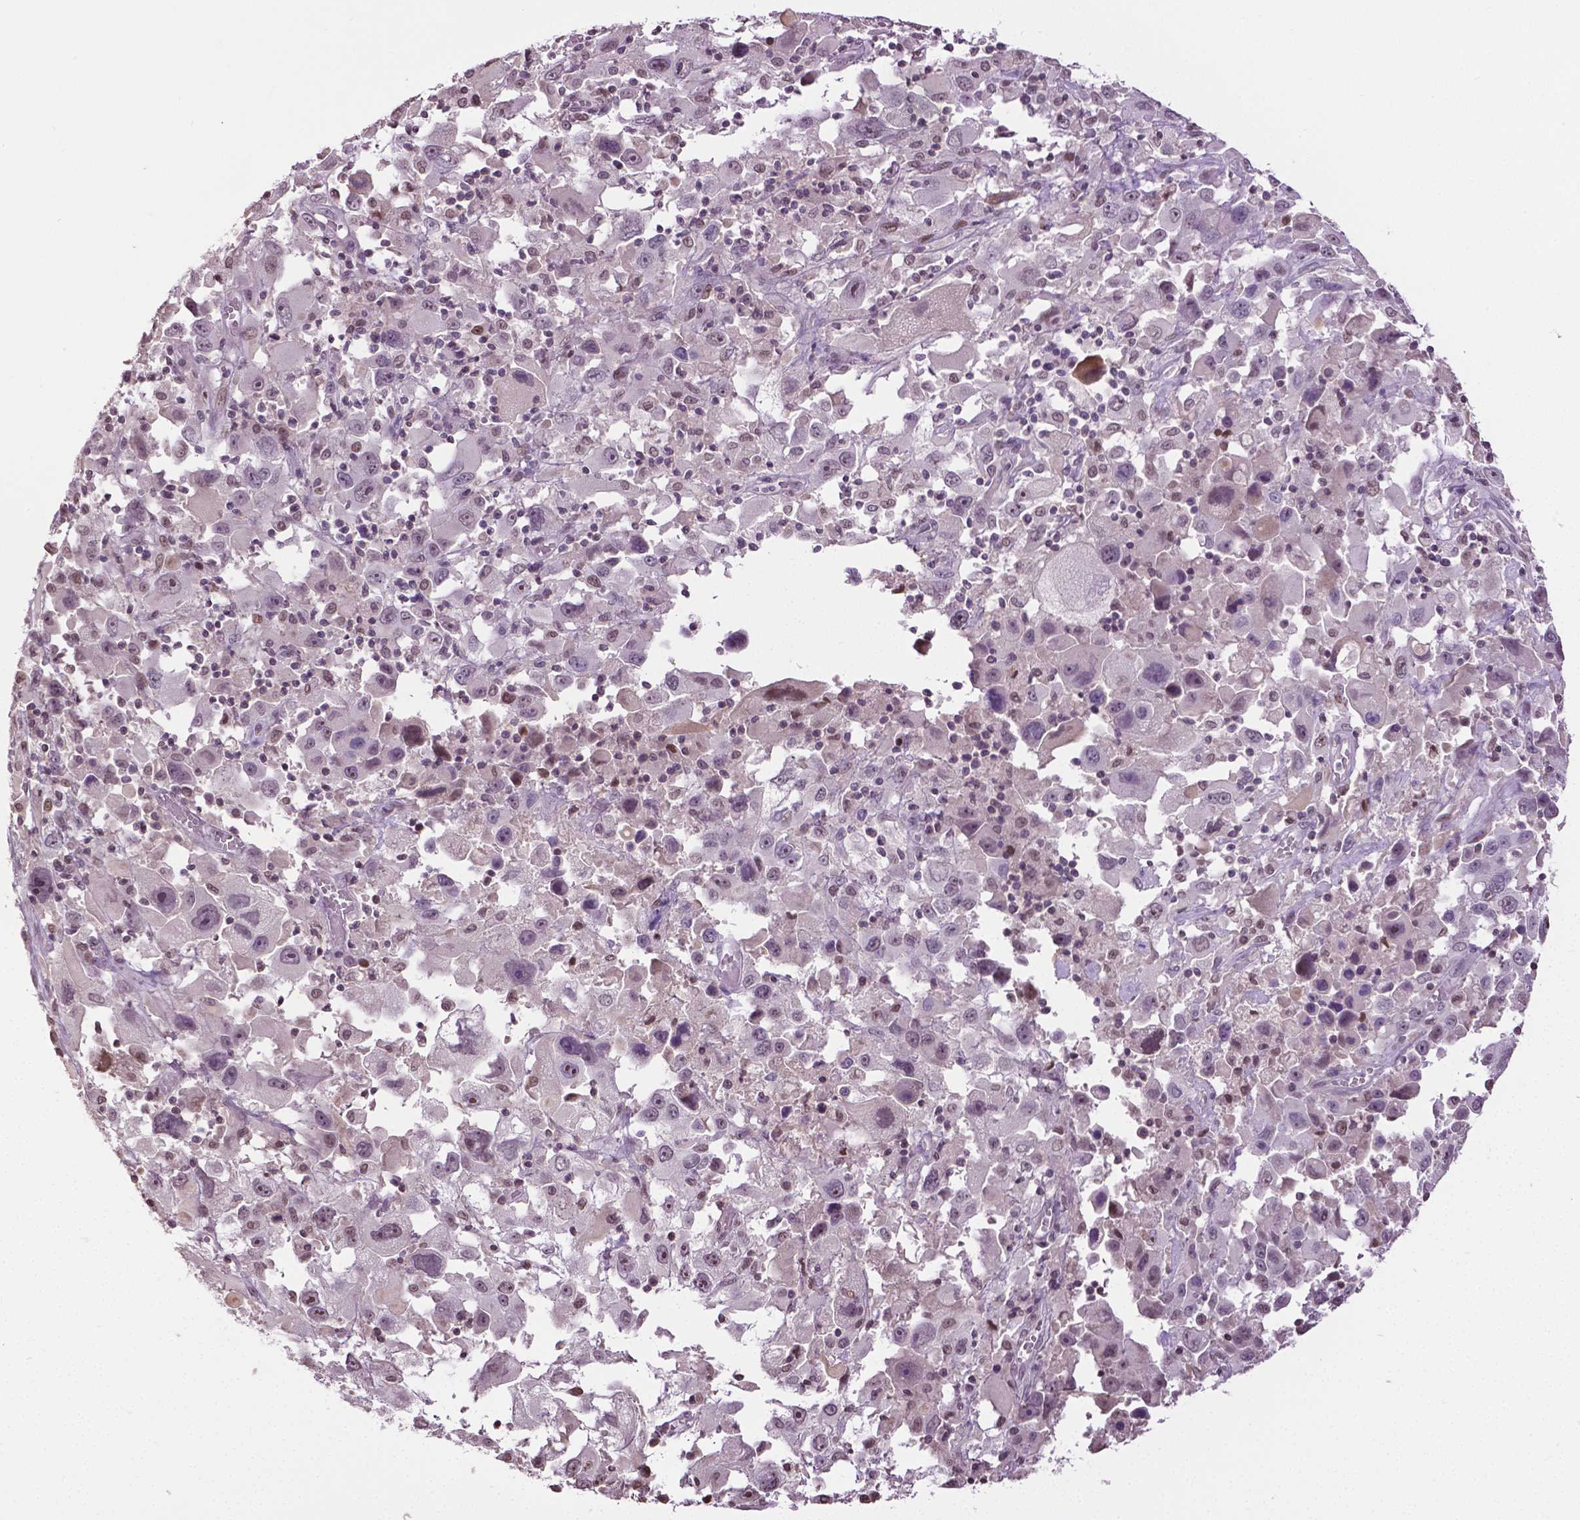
{"staining": {"intensity": "weak", "quantity": "<25%", "location": "nuclear"}, "tissue": "melanoma", "cell_type": "Tumor cells", "image_type": "cancer", "snomed": [{"axis": "morphology", "description": "Malignant melanoma, Metastatic site"}, {"axis": "topography", "description": "Soft tissue"}], "caption": "There is no significant staining in tumor cells of malignant melanoma (metastatic site). Brightfield microscopy of IHC stained with DAB (3,3'-diaminobenzidine) (brown) and hematoxylin (blue), captured at high magnification.", "gene": "DLX5", "patient": {"sex": "male", "age": 50}}